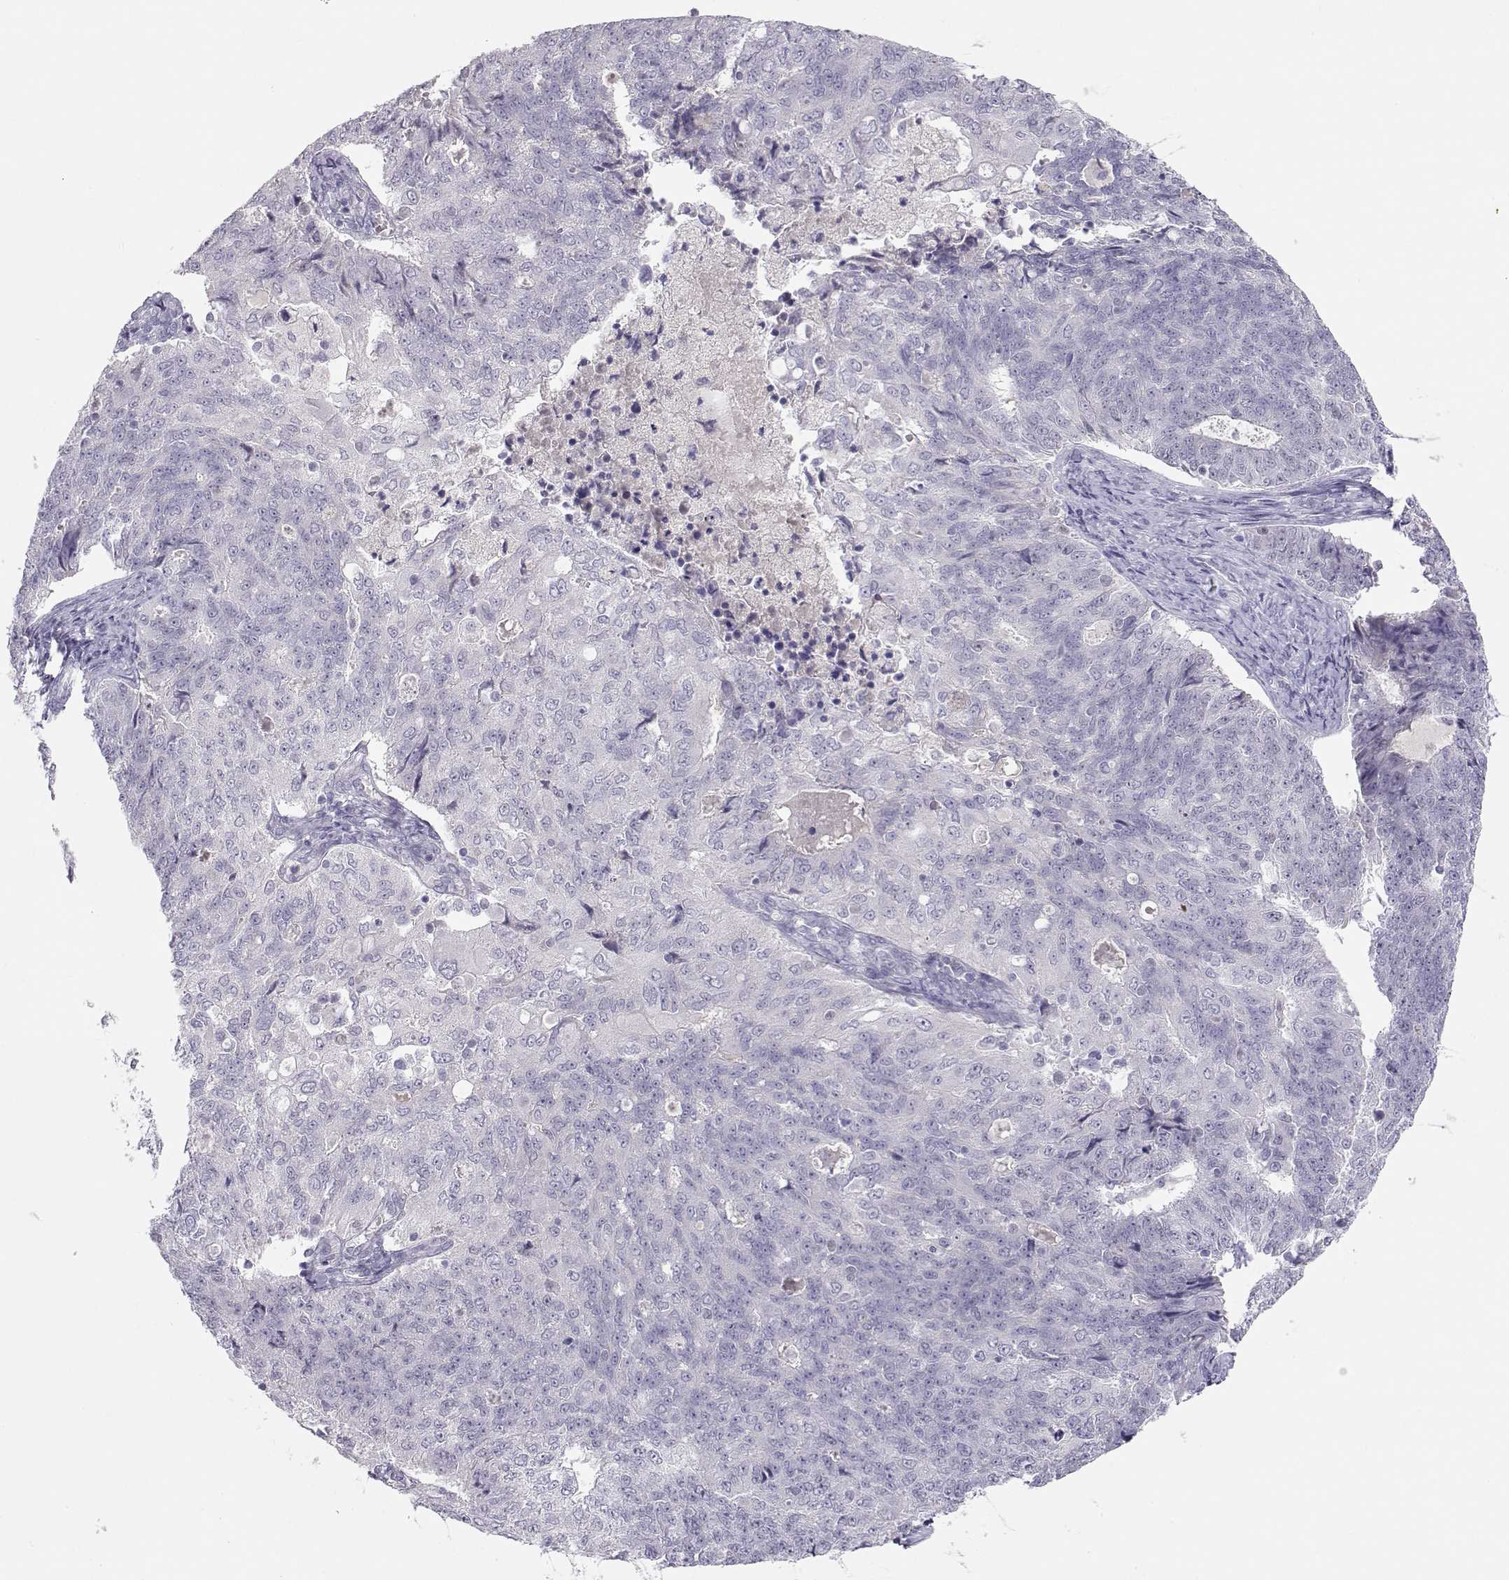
{"staining": {"intensity": "negative", "quantity": "none", "location": "none"}, "tissue": "endometrial cancer", "cell_type": "Tumor cells", "image_type": "cancer", "snomed": [{"axis": "morphology", "description": "Adenocarcinoma, NOS"}, {"axis": "topography", "description": "Endometrium"}], "caption": "A histopathology image of adenocarcinoma (endometrial) stained for a protein demonstrates no brown staining in tumor cells.", "gene": "OPN5", "patient": {"sex": "female", "age": 43}}